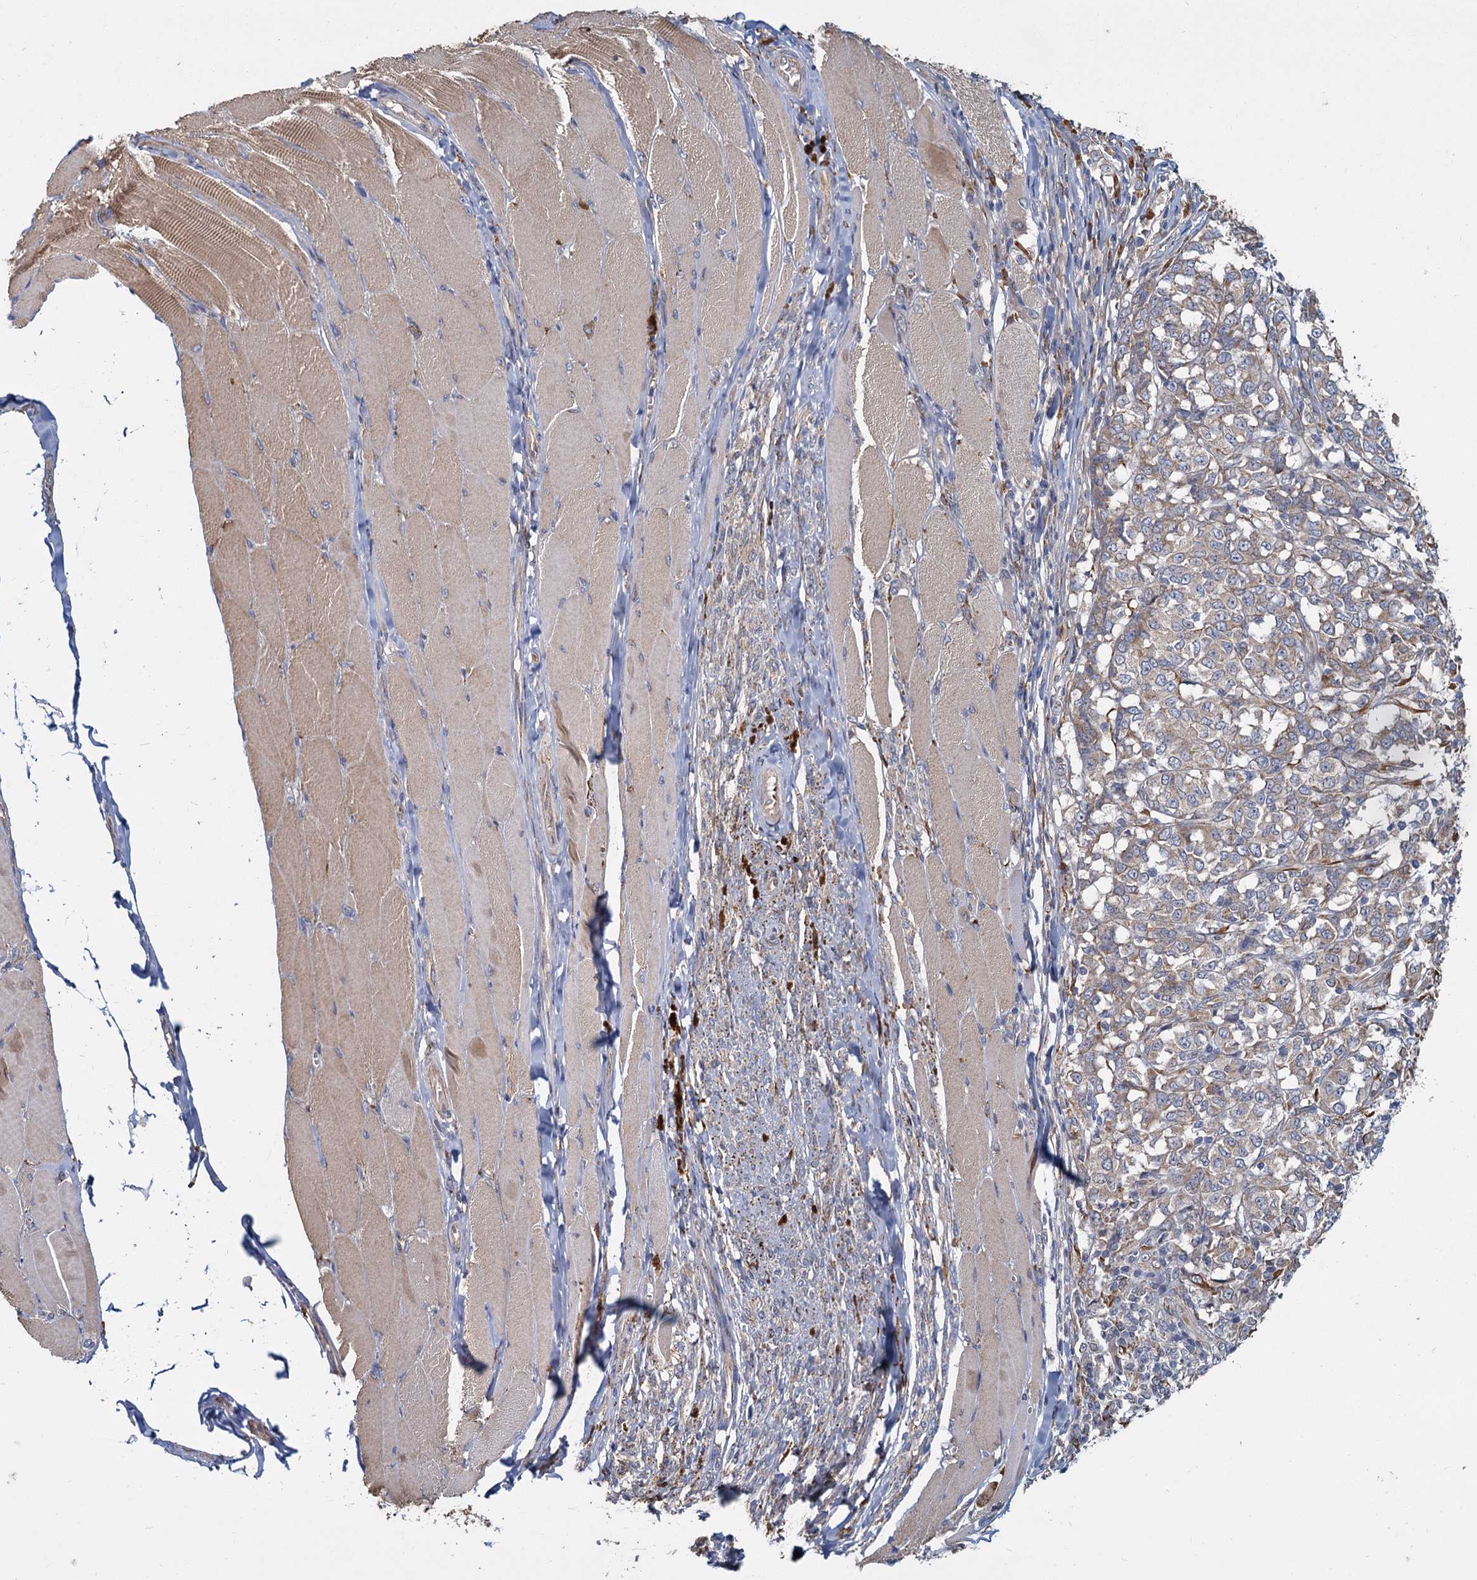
{"staining": {"intensity": "weak", "quantity": "25%-75%", "location": "cytoplasmic/membranous"}, "tissue": "melanoma", "cell_type": "Tumor cells", "image_type": "cancer", "snomed": [{"axis": "morphology", "description": "Malignant melanoma, NOS"}, {"axis": "topography", "description": "Skin"}], "caption": "Tumor cells reveal low levels of weak cytoplasmic/membranous expression in approximately 25%-75% of cells in human malignant melanoma.", "gene": "LRRC51", "patient": {"sex": "female", "age": 72}}